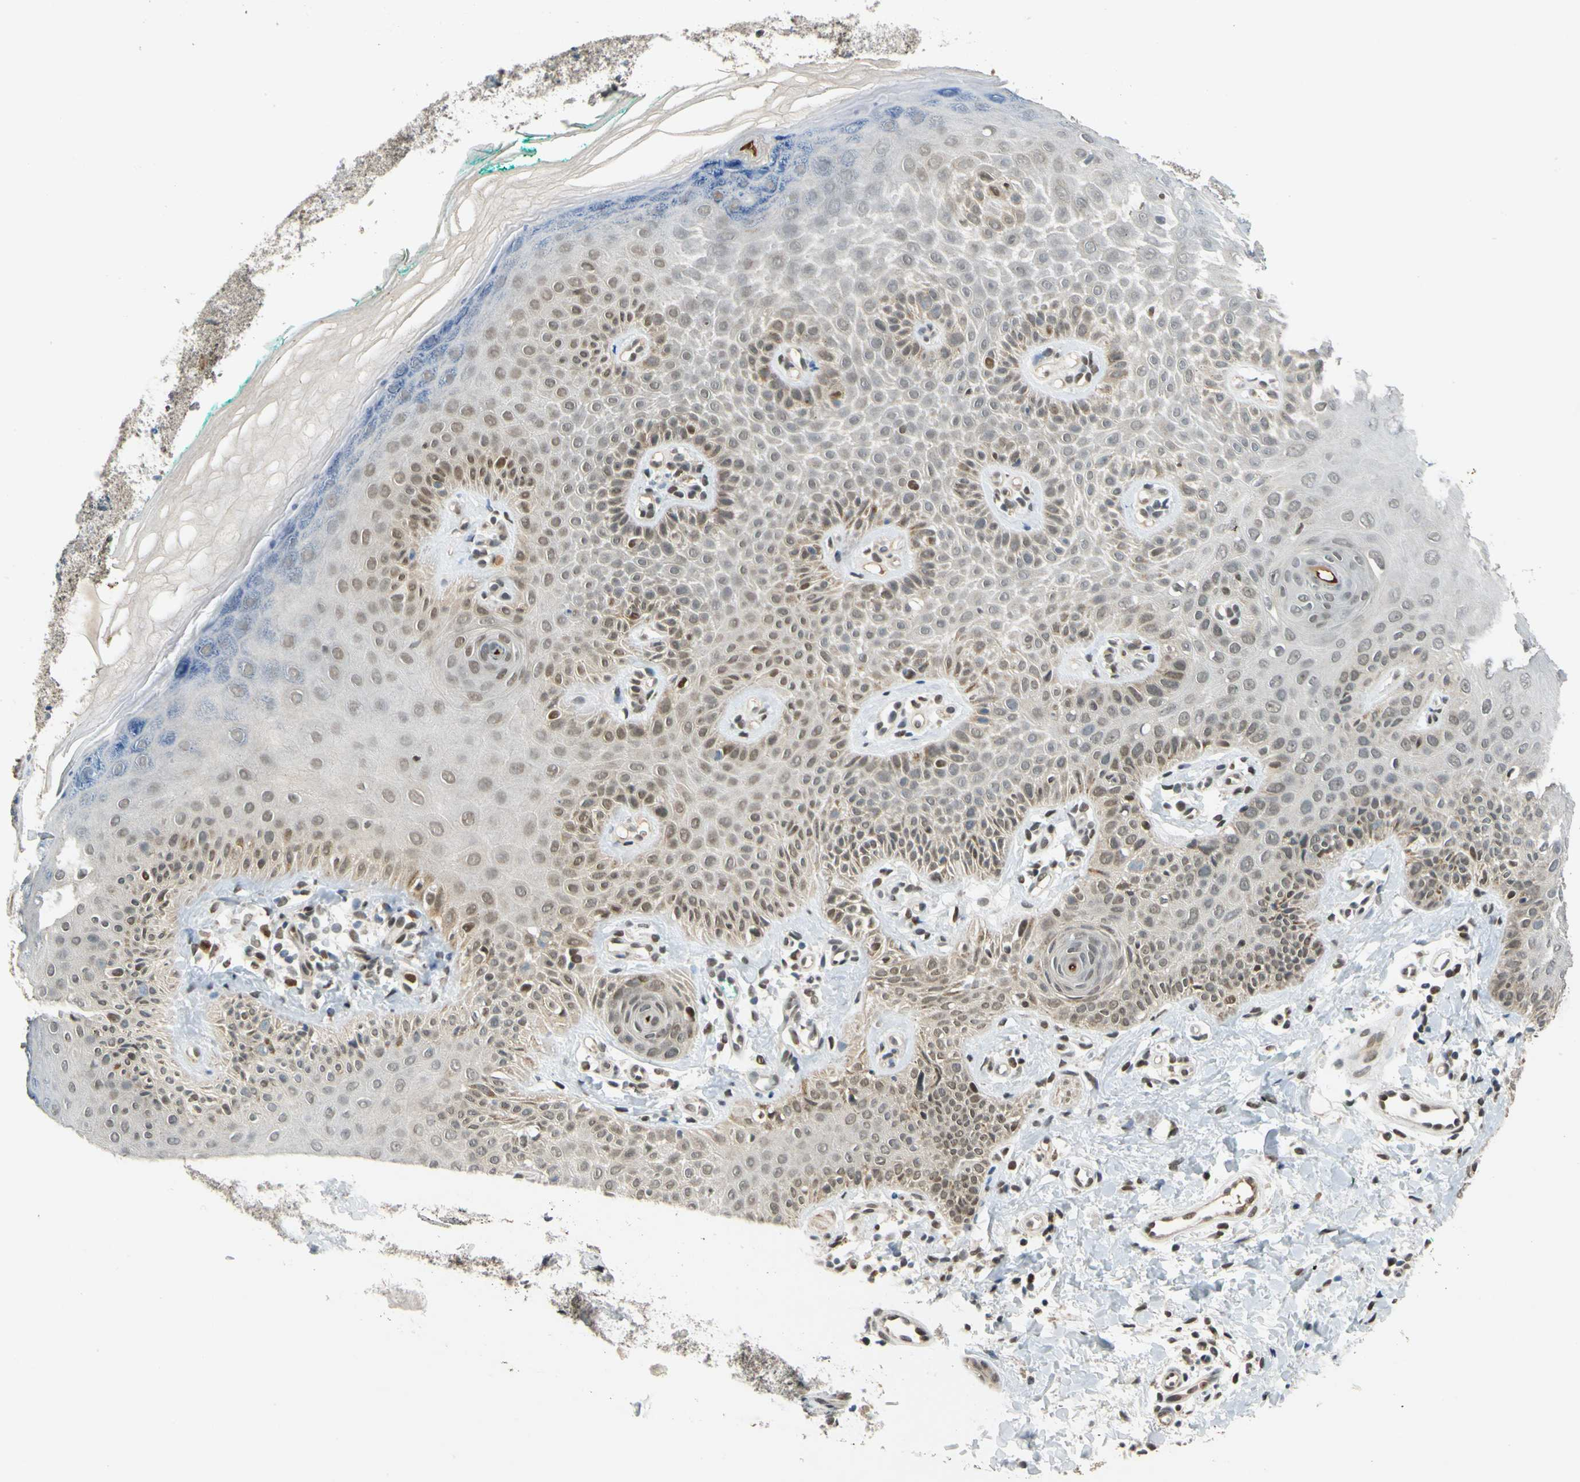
{"staining": {"intensity": "moderate", "quantity": ">75%", "location": "nuclear"}, "tissue": "skin", "cell_type": "Fibroblasts", "image_type": "normal", "snomed": [{"axis": "morphology", "description": "Normal tissue, NOS"}, {"axis": "topography", "description": "Skin"}], "caption": "High-power microscopy captured an IHC image of normal skin, revealing moderate nuclear staining in approximately >75% of fibroblasts. (DAB (3,3'-diaminobenzidine) IHC with brightfield microscopy, high magnification).", "gene": "POGZ", "patient": {"sex": "male", "age": 26}}